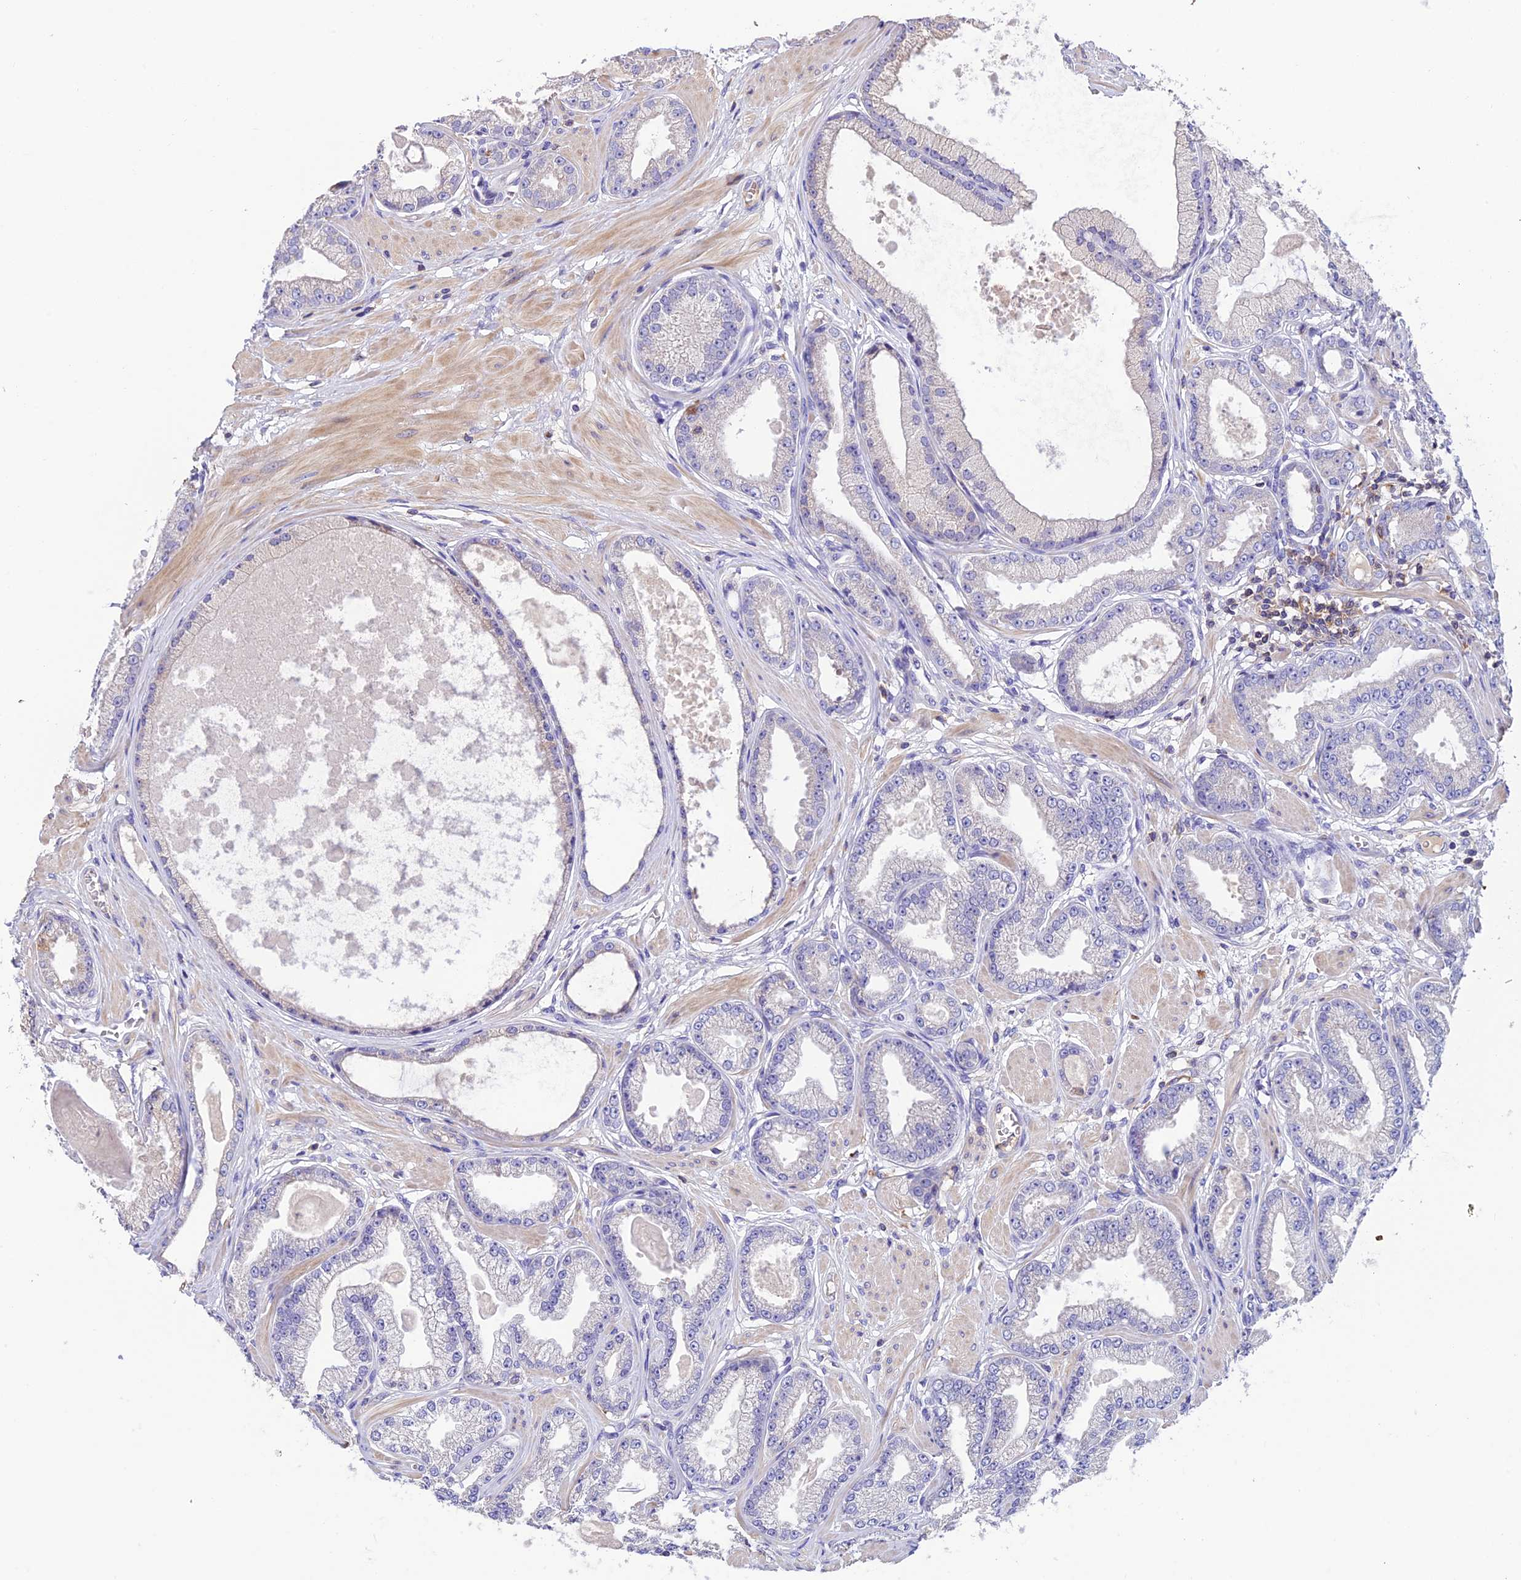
{"staining": {"intensity": "negative", "quantity": "none", "location": "none"}, "tissue": "prostate cancer", "cell_type": "Tumor cells", "image_type": "cancer", "snomed": [{"axis": "morphology", "description": "Adenocarcinoma, Low grade"}, {"axis": "topography", "description": "Prostate"}], "caption": "Prostate adenocarcinoma (low-grade) was stained to show a protein in brown. There is no significant expression in tumor cells.", "gene": "LPXN", "patient": {"sex": "male", "age": 64}}